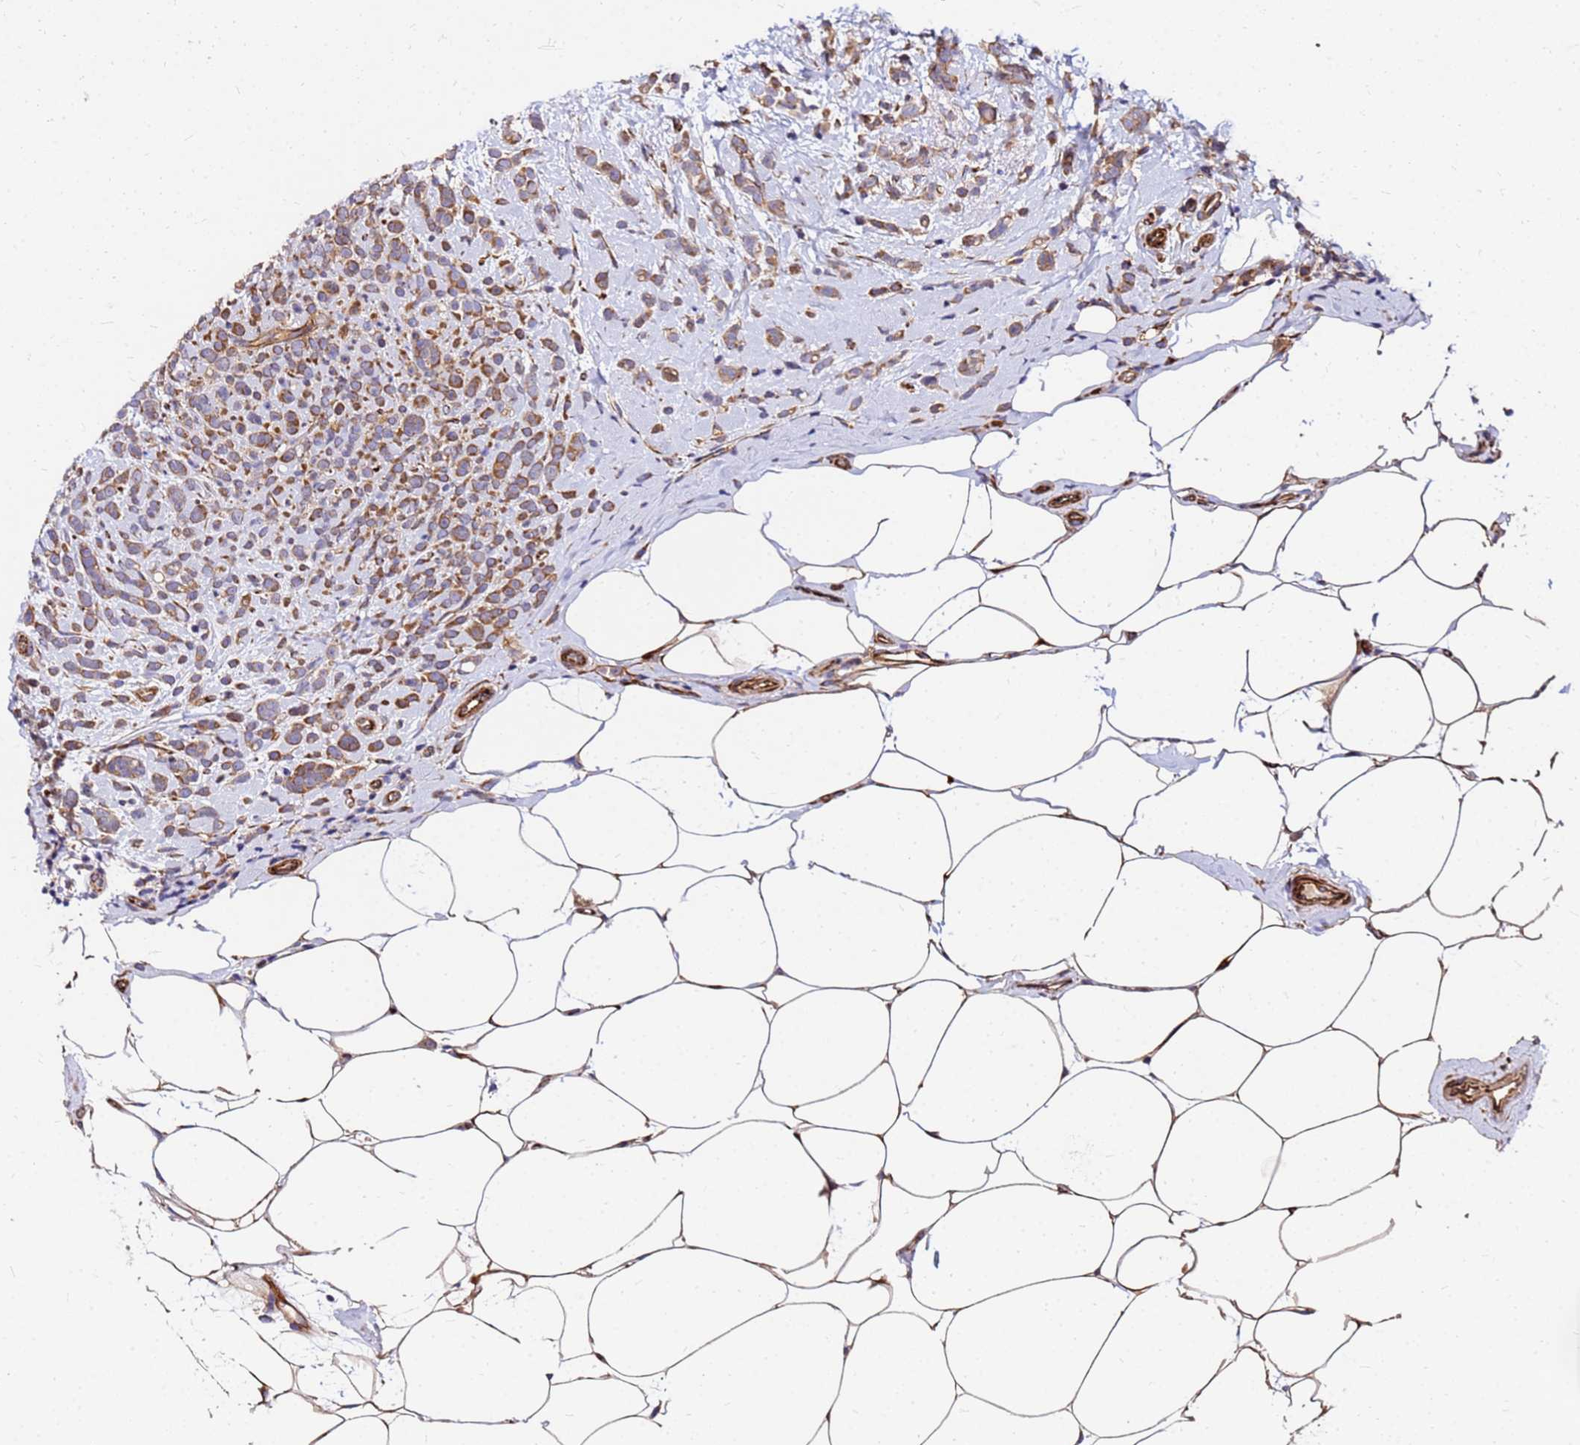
{"staining": {"intensity": "moderate", "quantity": ">75%", "location": "cytoplasmic/membranous"}, "tissue": "breast cancer", "cell_type": "Tumor cells", "image_type": "cancer", "snomed": [{"axis": "morphology", "description": "Lobular carcinoma"}, {"axis": "topography", "description": "Breast"}], "caption": "Brown immunohistochemical staining in breast cancer (lobular carcinoma) displays moderate cytoplasmic/membranous positivity in about >75% of tumor cells.", "gene": "WWC2", "patient": {"sex": "female", "age": 58}}